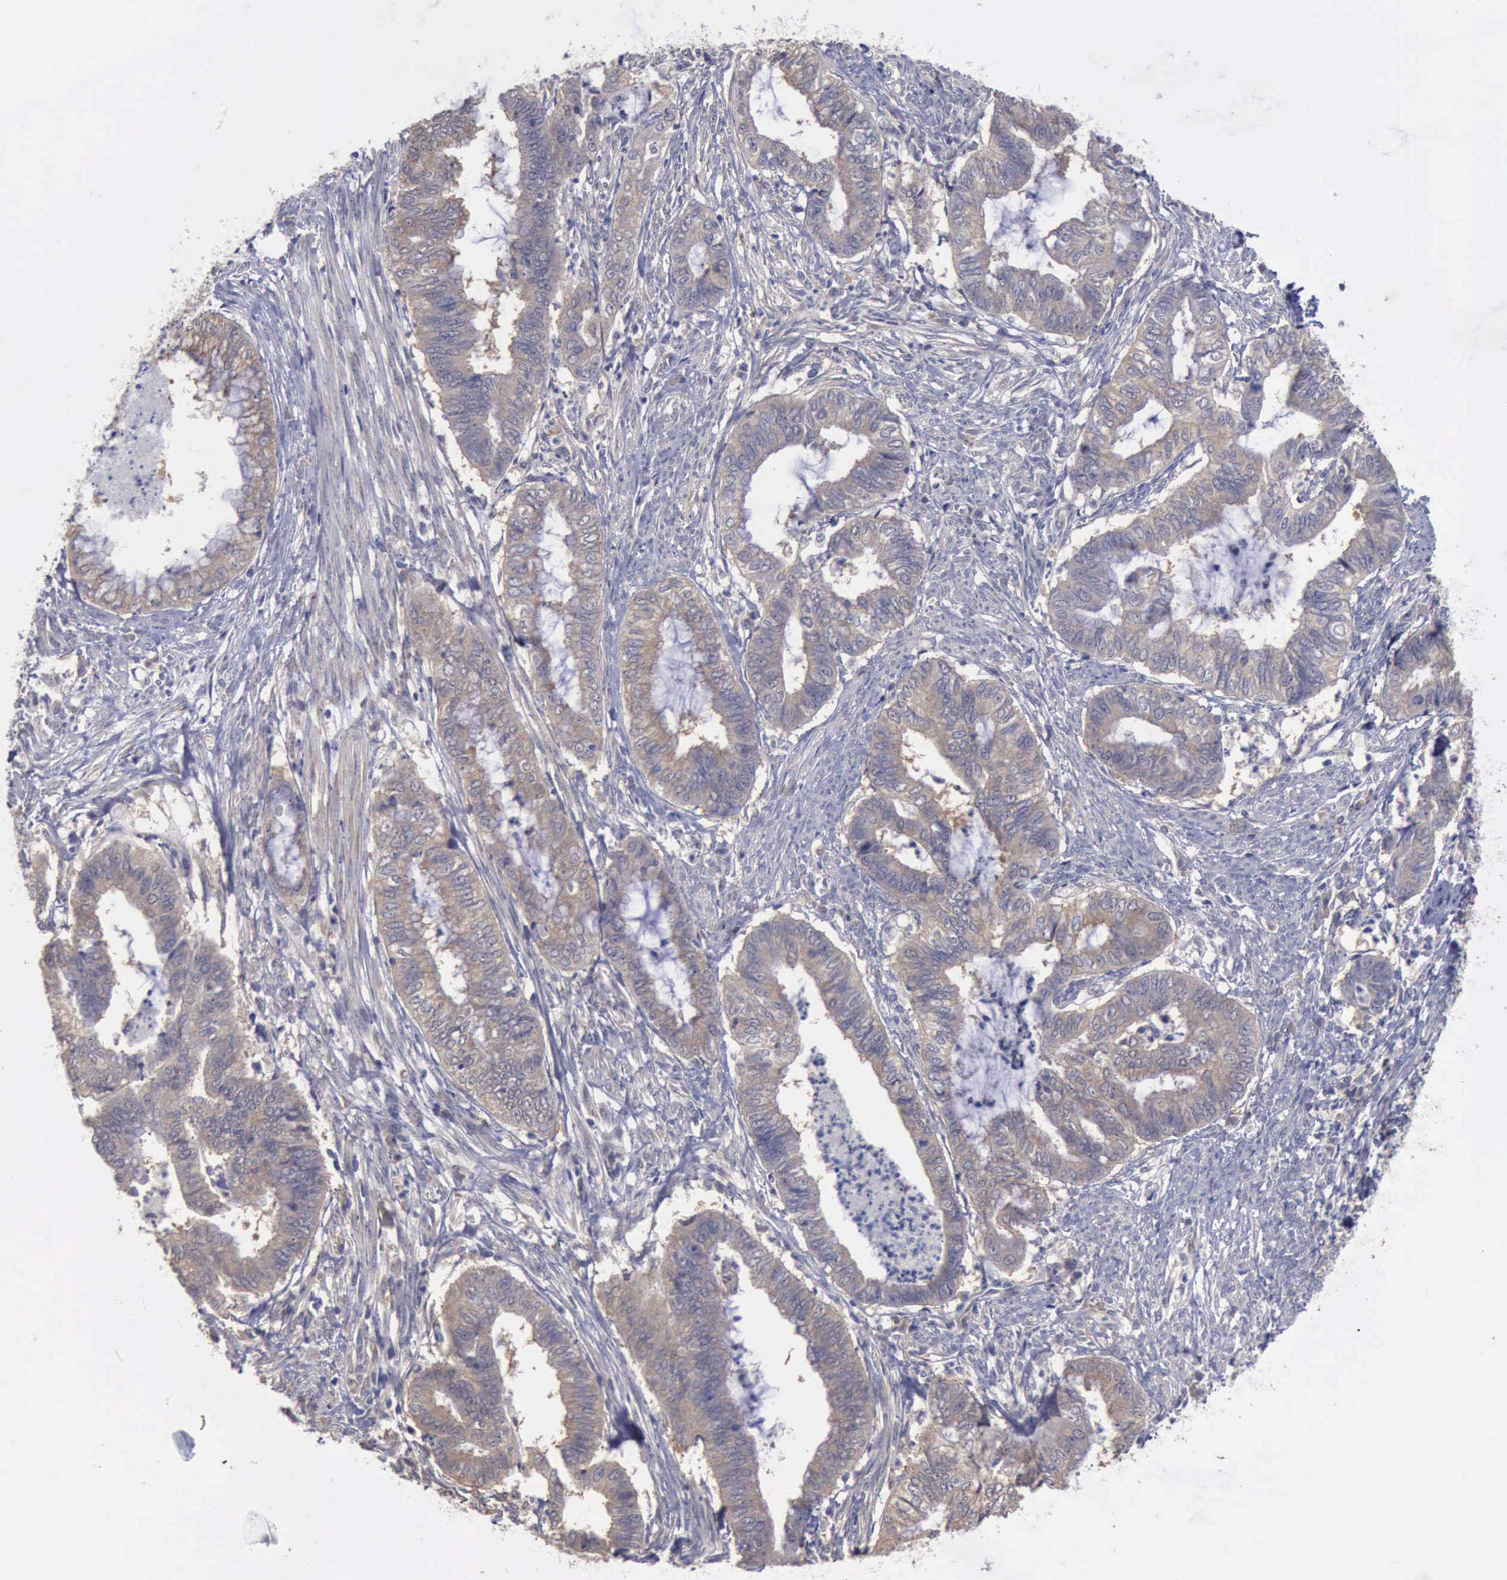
{"staining": {"intensity": "weak", "quantity": "25%-75%", "location": "cytoplasmic/membranous"}, "tissue": "endometrial cancer", "cell_type": "Tumor cells", "image_type": "cancer", "snomed": [{"axis": "morphology", "description": "Necrosis, NOS"}, {"axis": "morphology", "description": "Adenocarcinoma, NOS"}, {"axis": "topography", "description": "Endometrium"}], "caption": "Brown immunohistochemical staining in endometrial cancer (adenocarcinoma) shows weak cytoplasmic/membranous staining in approximately 25%-75% of tumor cells.", "gene": "PHKA1", "patient": {"sex": "female", "age": 79}}